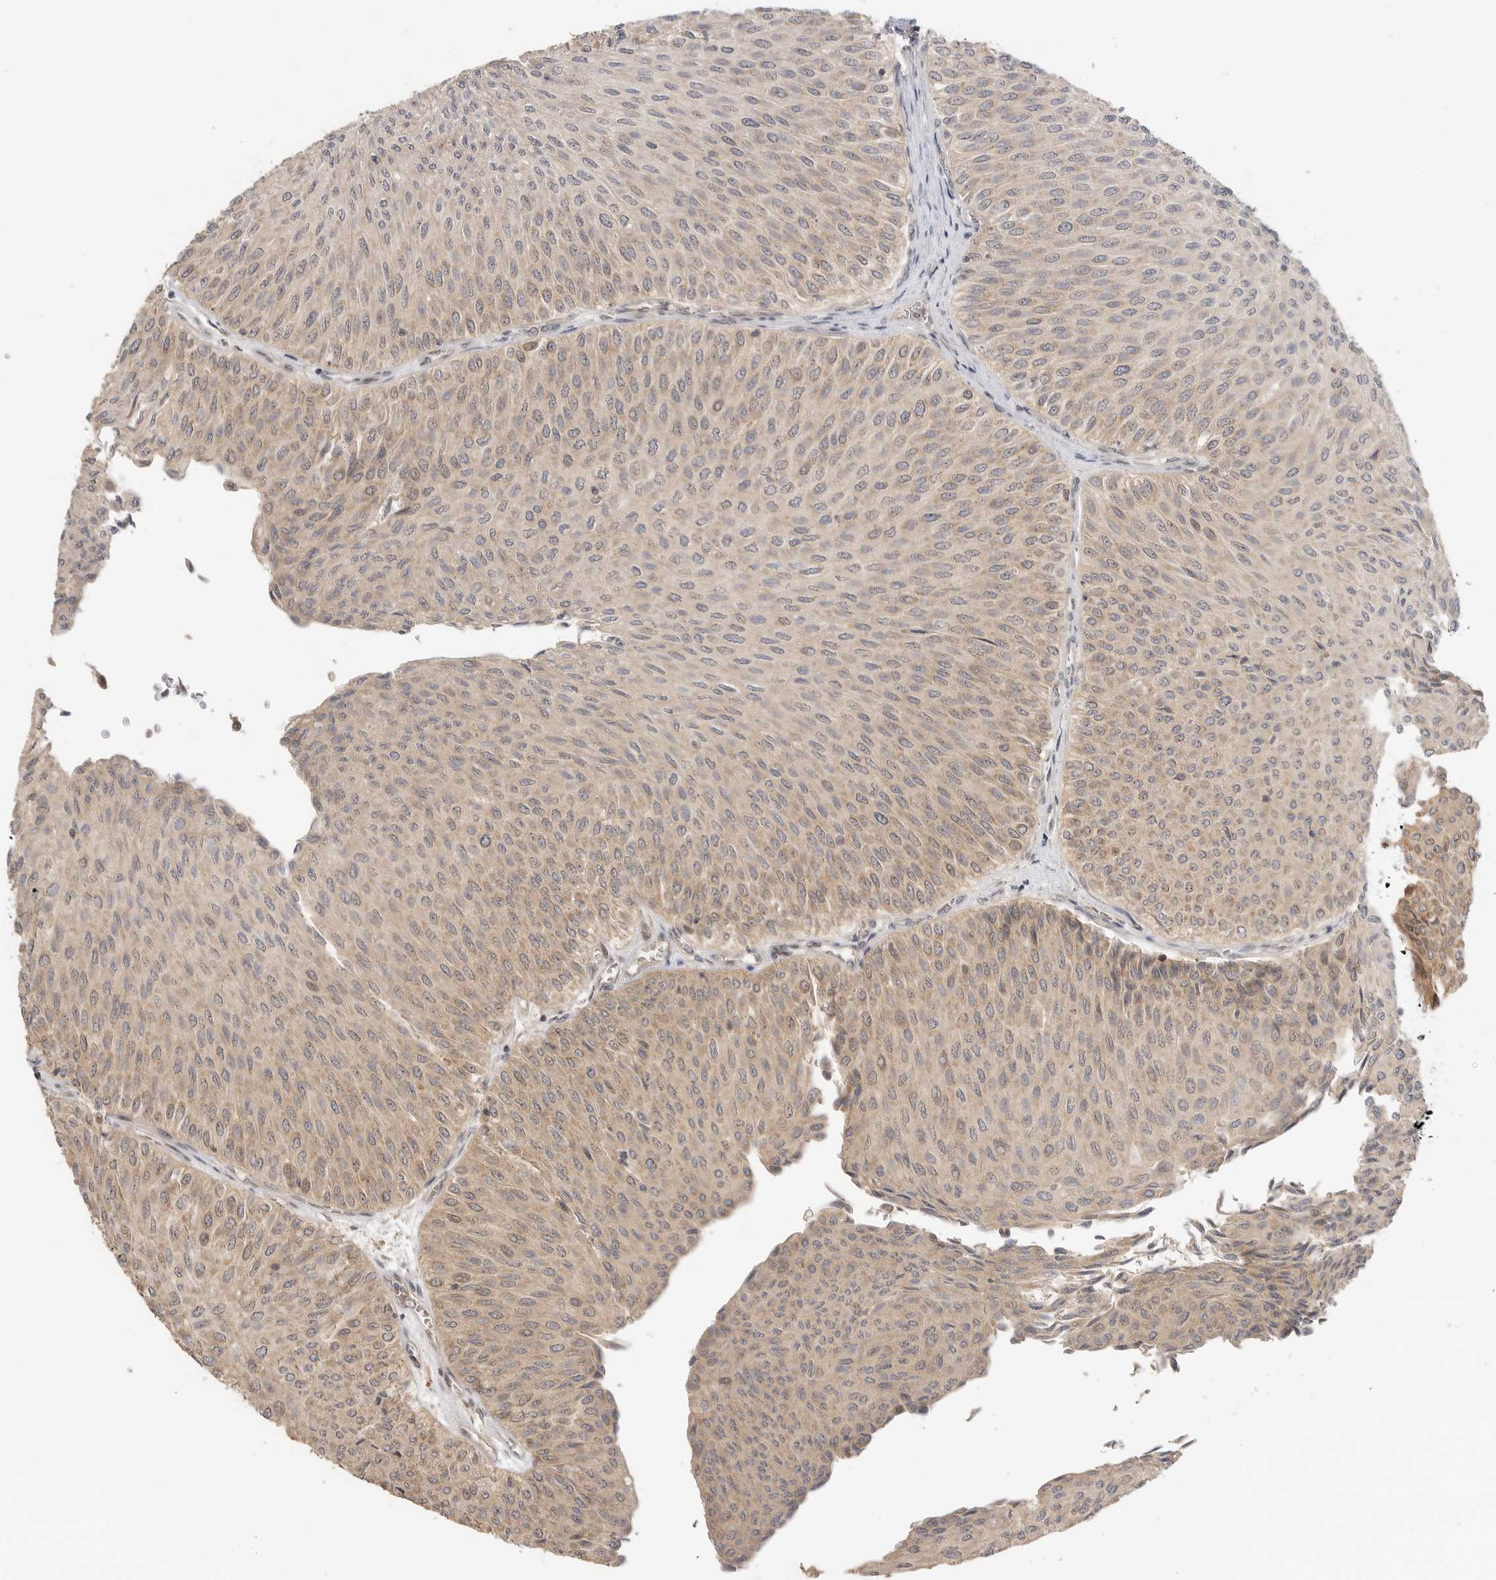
{"staining": {"intensity": "weak", "quantity": ">75%", "location": "cytoplasmic/membranous"}, "tissue": "urothelial cancer", "cell_type": "Tumor cells", "image_type": "cancer", "snomed": [{"axis": "morphology", "description": "Urothelial carcinoma, Low grade"}, {"axis": "topography", "description": "Urinary bladder"}], "caption": "Human urothelial cancer stained with a brown dye reveals weak cytoplasmic/membranous positive staining in approximately >75% of tumor cells.", "gene": "ALKAL1", "patient": {"sex": "male", "age": 78}}